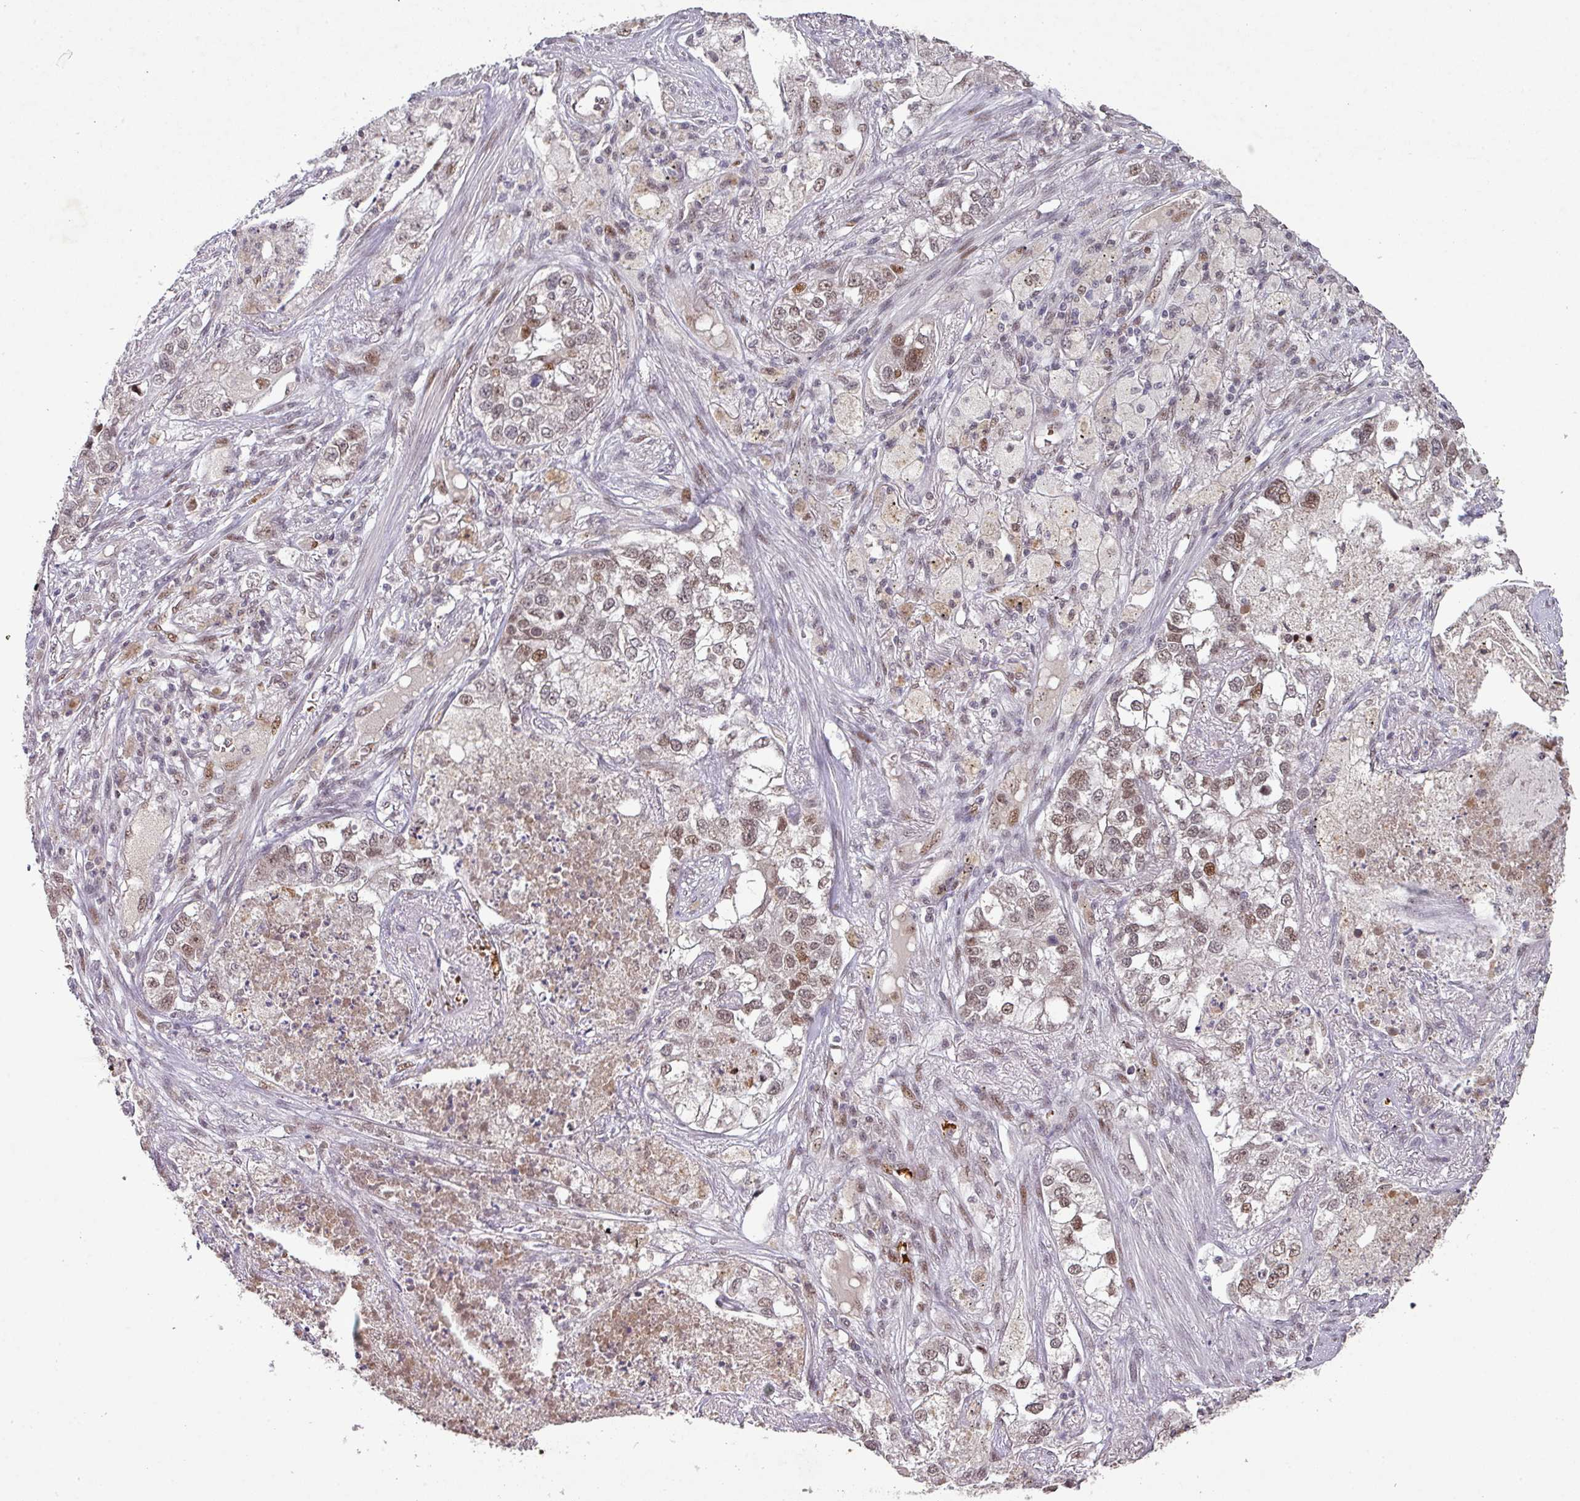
{"staining": {"intensity": "moderate", "quantity": "25%-75%", "location": "nuclear"}, "tissue": "lung cancer", "cell_type": "Tumor cells", "image_type": "cancer", "snomed": [{"axis": "morphology", "description": "Adenocarcinoma, NOS"}, {"axis": "topography", "description": "Lung"}], "caption": "A photomicrograph of lung cancer (adenocarcinoma) stained for a protein demonstrates moderate nuclear brown staining in tumor cells. (DAB (3,3'-diaminobenzidine) IHC, brown staining for protein, blue staining for nuclei).", "gene": "NEIL1", "patient": {"sex": "male", "age": 49}}